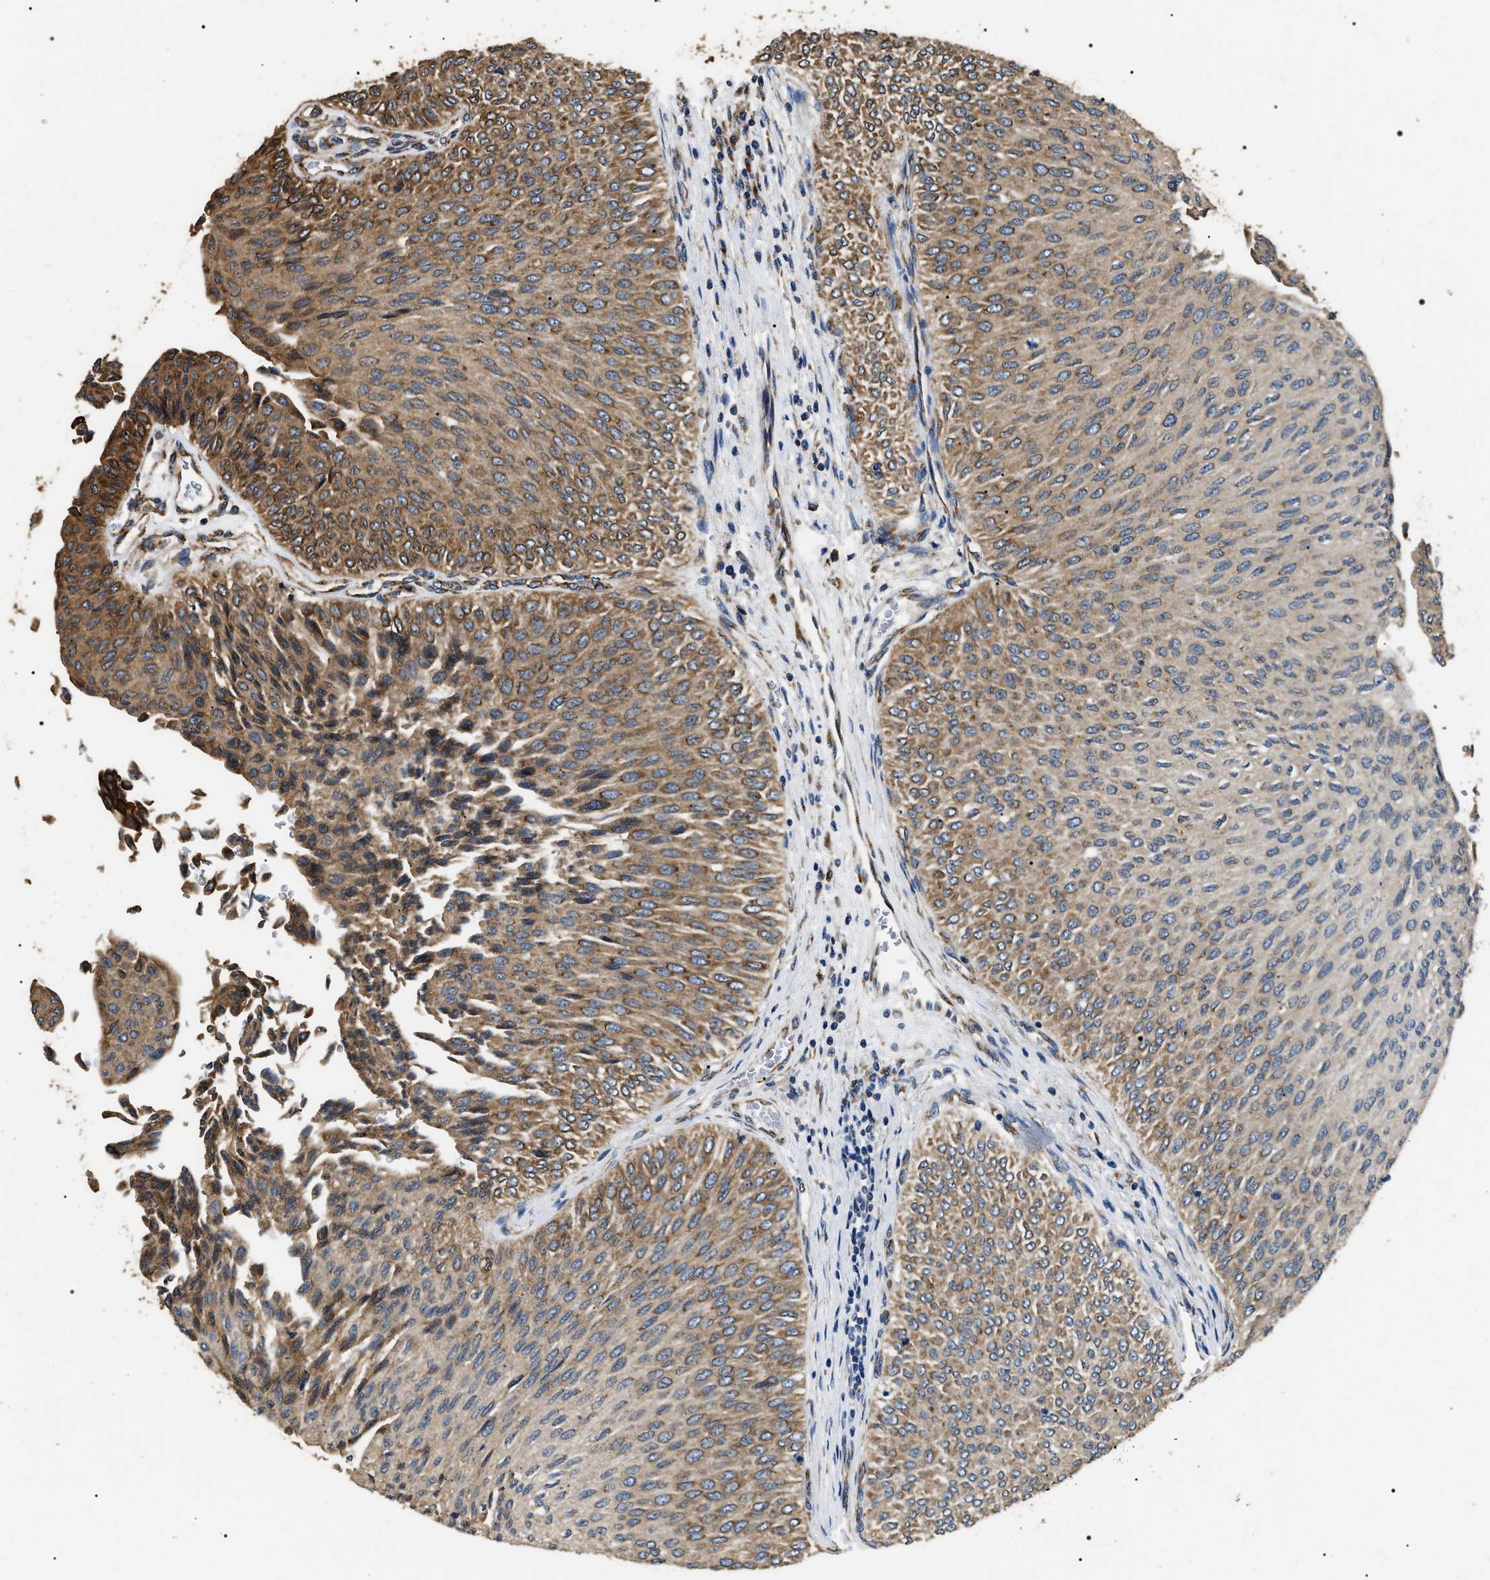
{"staining": {"intensity": "moderate", "quantity": ">75%", "location": "cytoplasmic/membranous"}, "tissue": "urothelial cancer", "cell_type": "Tumor cells", "image_type": "cancer", "snomed": [{"axis": "morphology", "description": "Urothelial carcinoma, Low grade"}, {"axis": "topography", "description": "Urinary bladder"}], "caption": "Tumor cells demonstrate medium levels of moderate cytoplasmic/membranous expression in about >75% of cells in urothelial cancer.", "gene": "KTN1", "patient": {"sex": "male", "age": 78}}